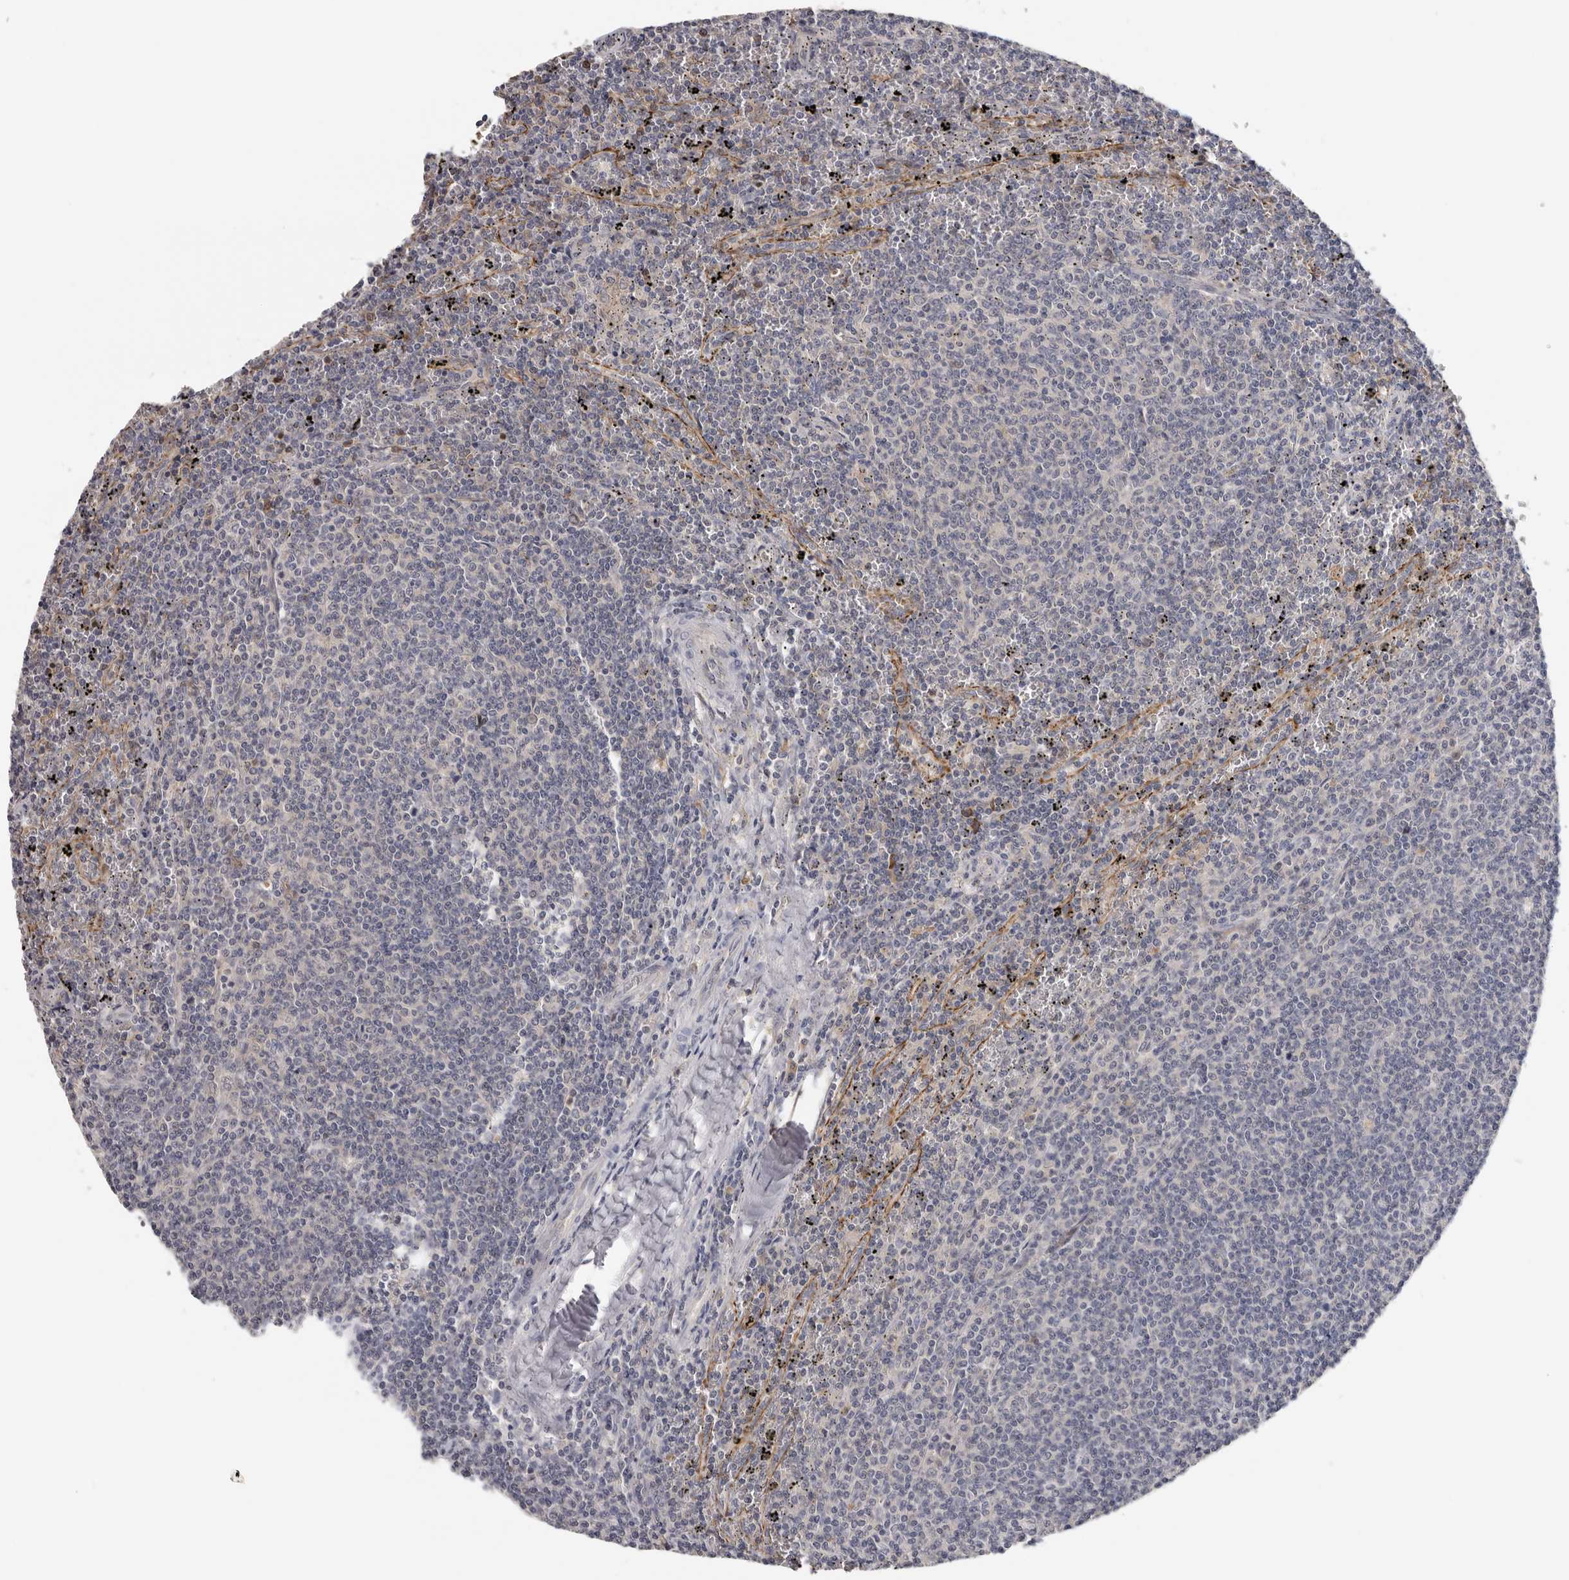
{"staining": {"intensity": "negative", "quantity": "none", "location": "none"}, "tissue": "lymphoma", "cell_type": "Tumor cells", "image_type": "cancer", "snomed": [{"axis": "morphology", "description": "Malignant lymphoma, non-Hodgkin's type, Low grade"}, {"axis": "topography", "description": "Spleen"}], "caption": "Immunohistochemistry histopathology image of malignant lymphoma, non-Hodgkin's type (low-grade) stained for a protein (brown), which displays no expression in tumor cells. (DAB immunohistochemistry (IHC) visualized using brightfield microscopy, high magnification).", "gene": "KIF2B", "patient": {"sex": "female", "age": 50}}